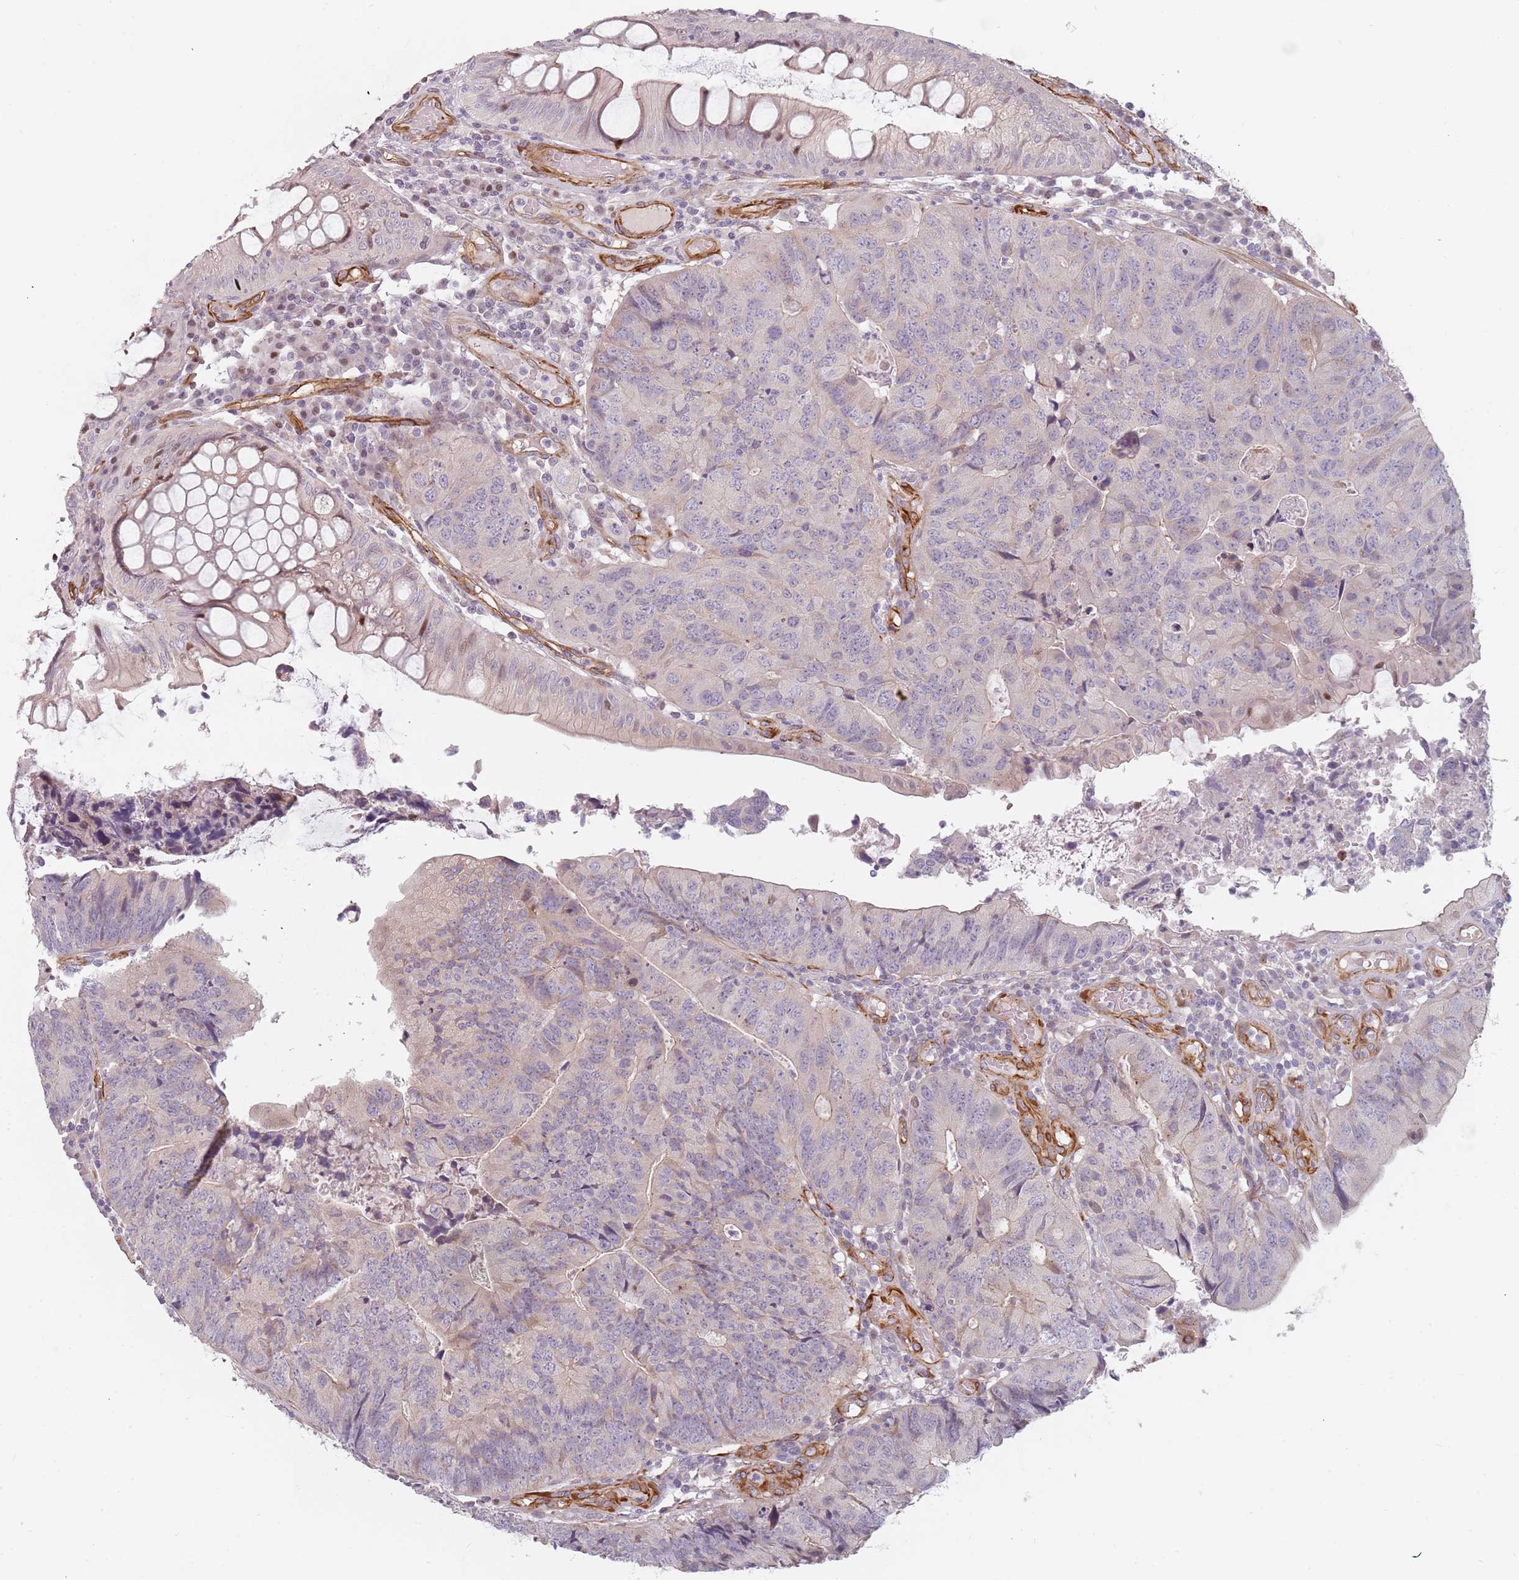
{"staining": {"intensity": "weak", "quantity": "<25%", "location": "cytoplasmic/membranous"}, "tissue": "colorectal cancer", "cell_type": "Tumor cells", "image_type": "cancer", "snomed": [{"axis": "morphology", "description": "Adenocarcinoma, NOS"}, {"axis": "topography", "description": "Colon"}], "caption": "Protein analysis of colorectal adenocarcinoma displays no significant positivity in tumor cells.", "gene": "GAS2L3", "patient": {"sex": "female", "age": 67}}